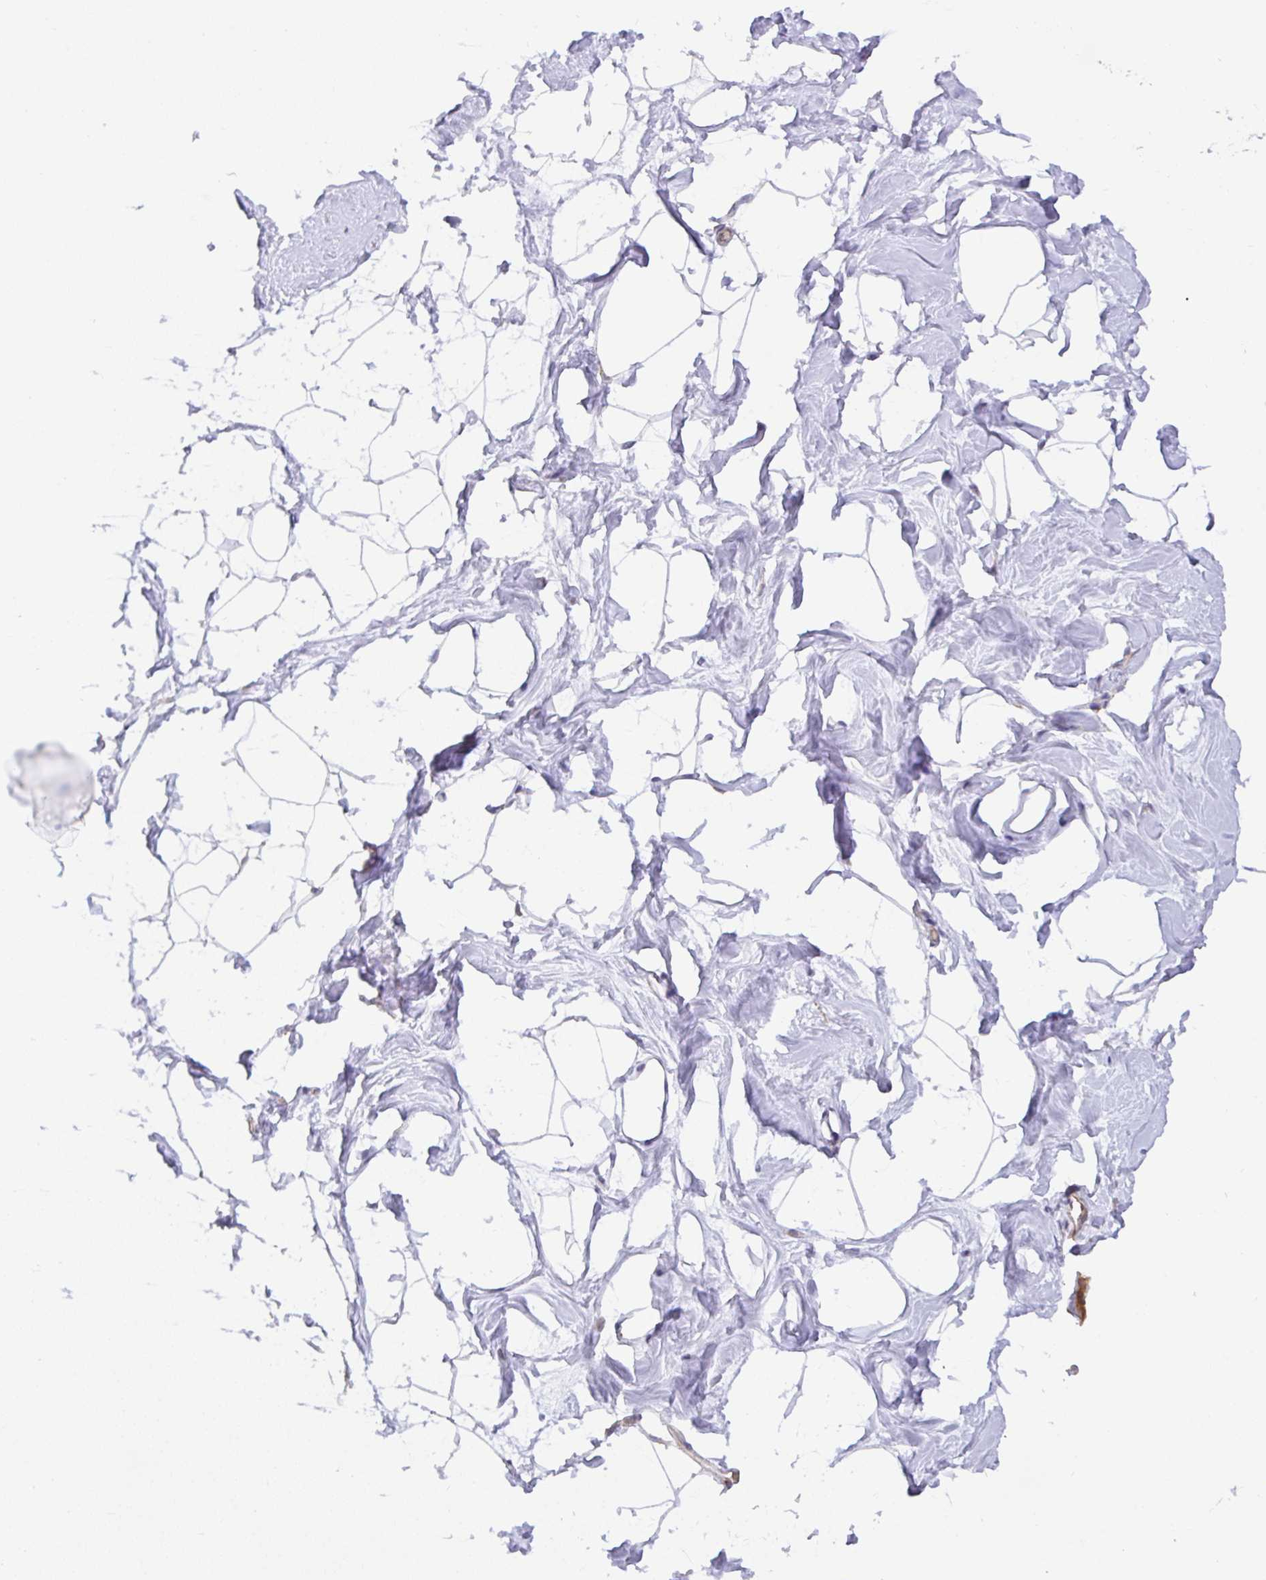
{"staining": {"intensity": "negative", "quantity": "none", "location": "none"}, "tissue": "breast", "cell_type": "Adipocytes", "image_type": "normal", "snomed": [{"axis": "morphology", "description": "Normal tissue, NOS"}, {"axis": "topography", "description": "Breast"}], "caption": "A histopathology image of human breast is negative for staining in adipocytes. The staining is performed using DAB (3,3'-diaminobenzidine) brown chromogen with nuclei counter-stained in using hematoxylin.", "gene": "DLEU7", "patient": {"sex": "female", "age": 45}}